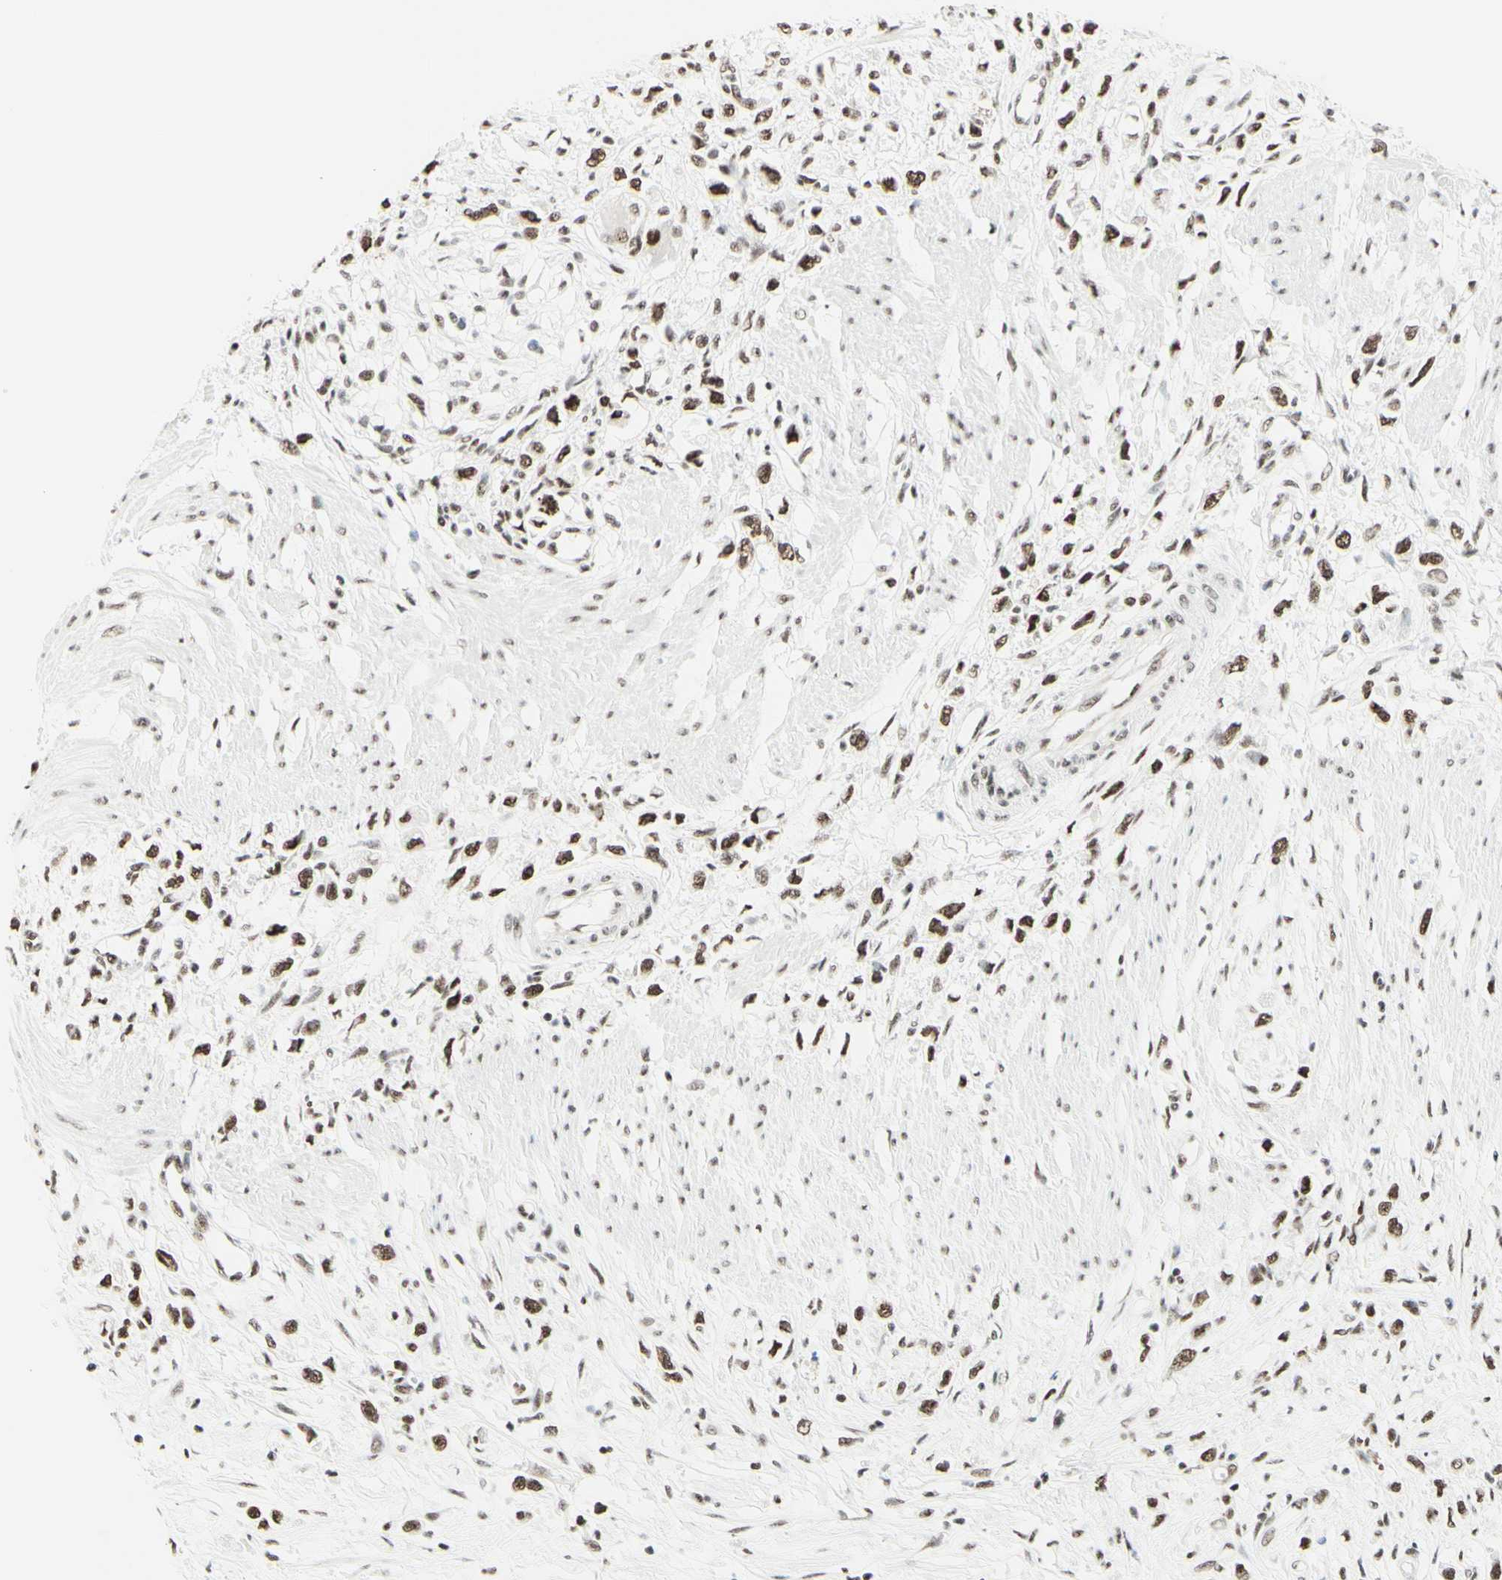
{"staining": {"intensity": "moderate", "quantity": ">75%", "location": "nuclear"}, "tissue": "stomach cancer", "cell_type": "Tumor cells", "image_type": "cancer", "snomed": [{"axis": "morphology", "description": "Adenocarcinoma, NOS"}, {"axis": "topography", "description": "Stomach"}], "caption": "Immunohistochemical staining of human adenocarcinoma (stomach) reveals medium levels of moderate nuclear positivity in approximately >75% of tumor cells. The staining is performed using DAB brown chromogen to label protein expression. The nuclei are counter-stained blue using hematoxylin.", "gene": "WTAP", "patient": {"sex": "female", "age": 59}}